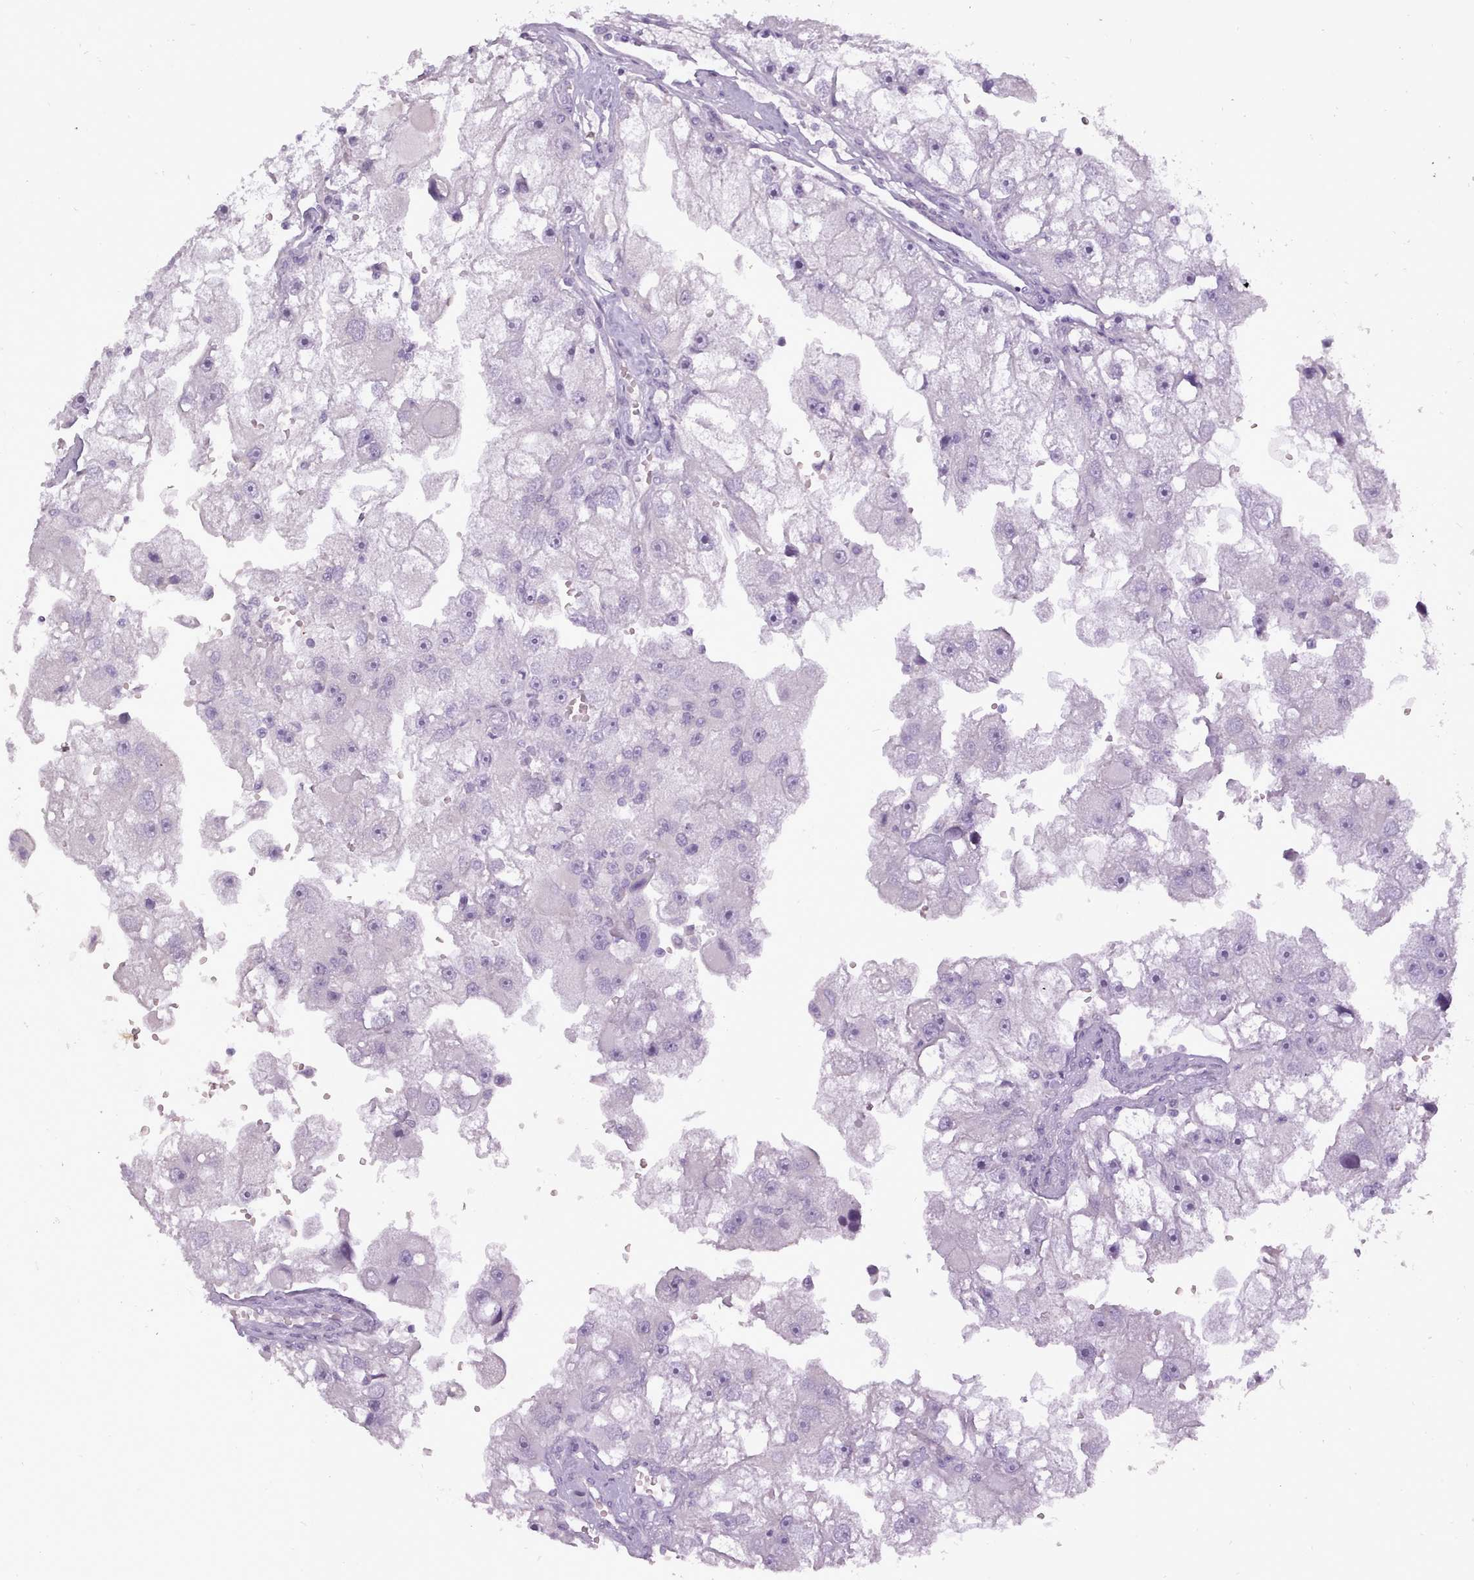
{"staining": {"intensity": "negative", "quantity": "none", "location": "none"}, "tissue": "renal cancer", "cell_type": "Tumor cells", "image_type": "cancer", "snomed": [{"axis": "morphology", "description": "Adenocarcinoma, NOS"}, {"axis": "topography", "description": "Kidney"}], "caption": "A high-resolution histopathology image shows immunohistochemistry (IHC) staining of renal cancer, which demonstrates no significant expression in tumor cells.", "gene": "BDKRB2", "patient": {"sex": "male", "age": 63}}